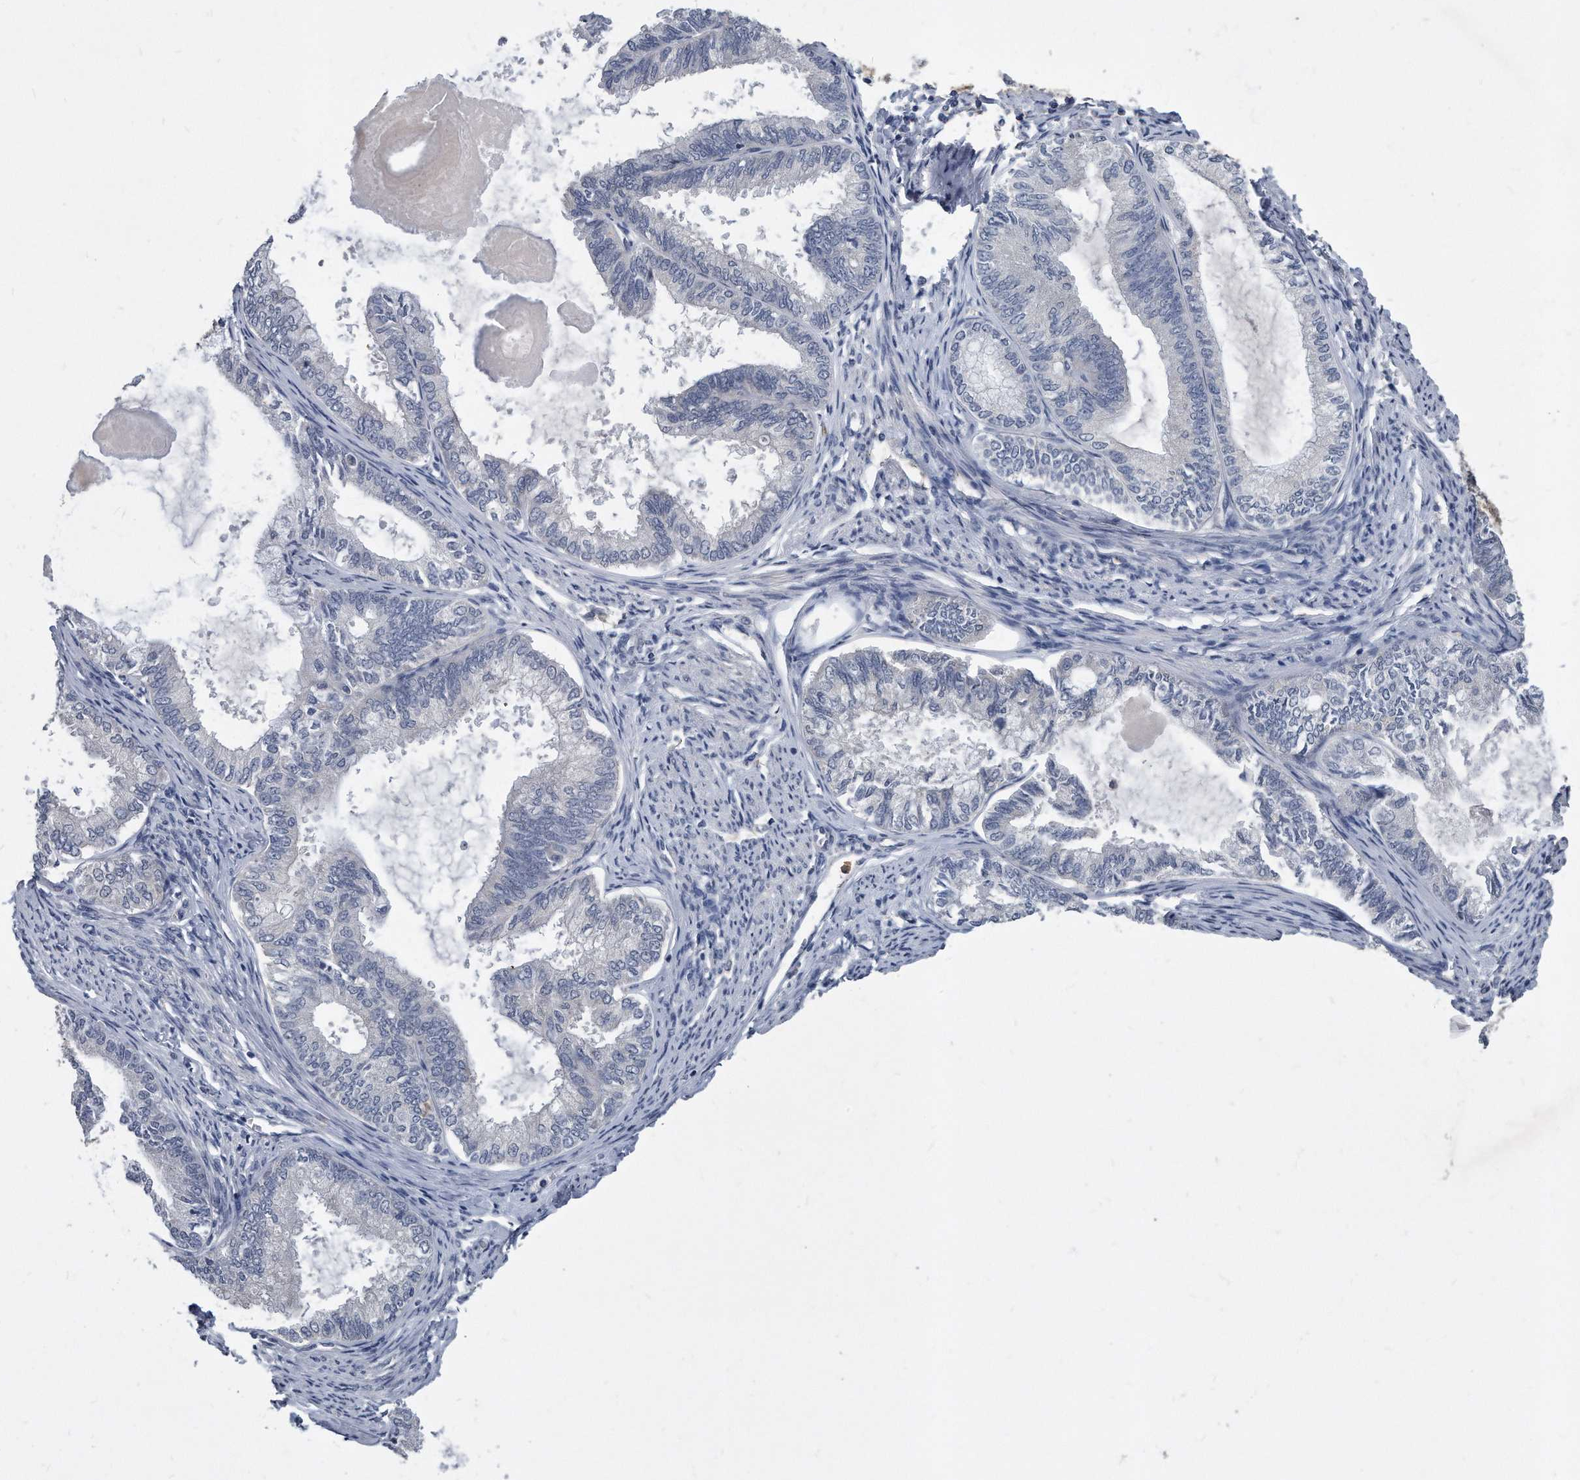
{"staining": {"intensity": "negative", "quantity": "none", "location": "none"}, "tissue": "endometrial cancer", "cell_type": "Tumor cells", "image_type": "cancer", "snomed": [{"axis": "morphology", "description": "Adenocarcinoma, NOS"}, {"axis": "topography", "description": "Endometrium"}], "caption": "The histopathology image reveals no significant expression in tumor cells of endometrial adenocarcinoma.", "gene": "HOMER3", "patient": {"sex": "female", "age": 86}}